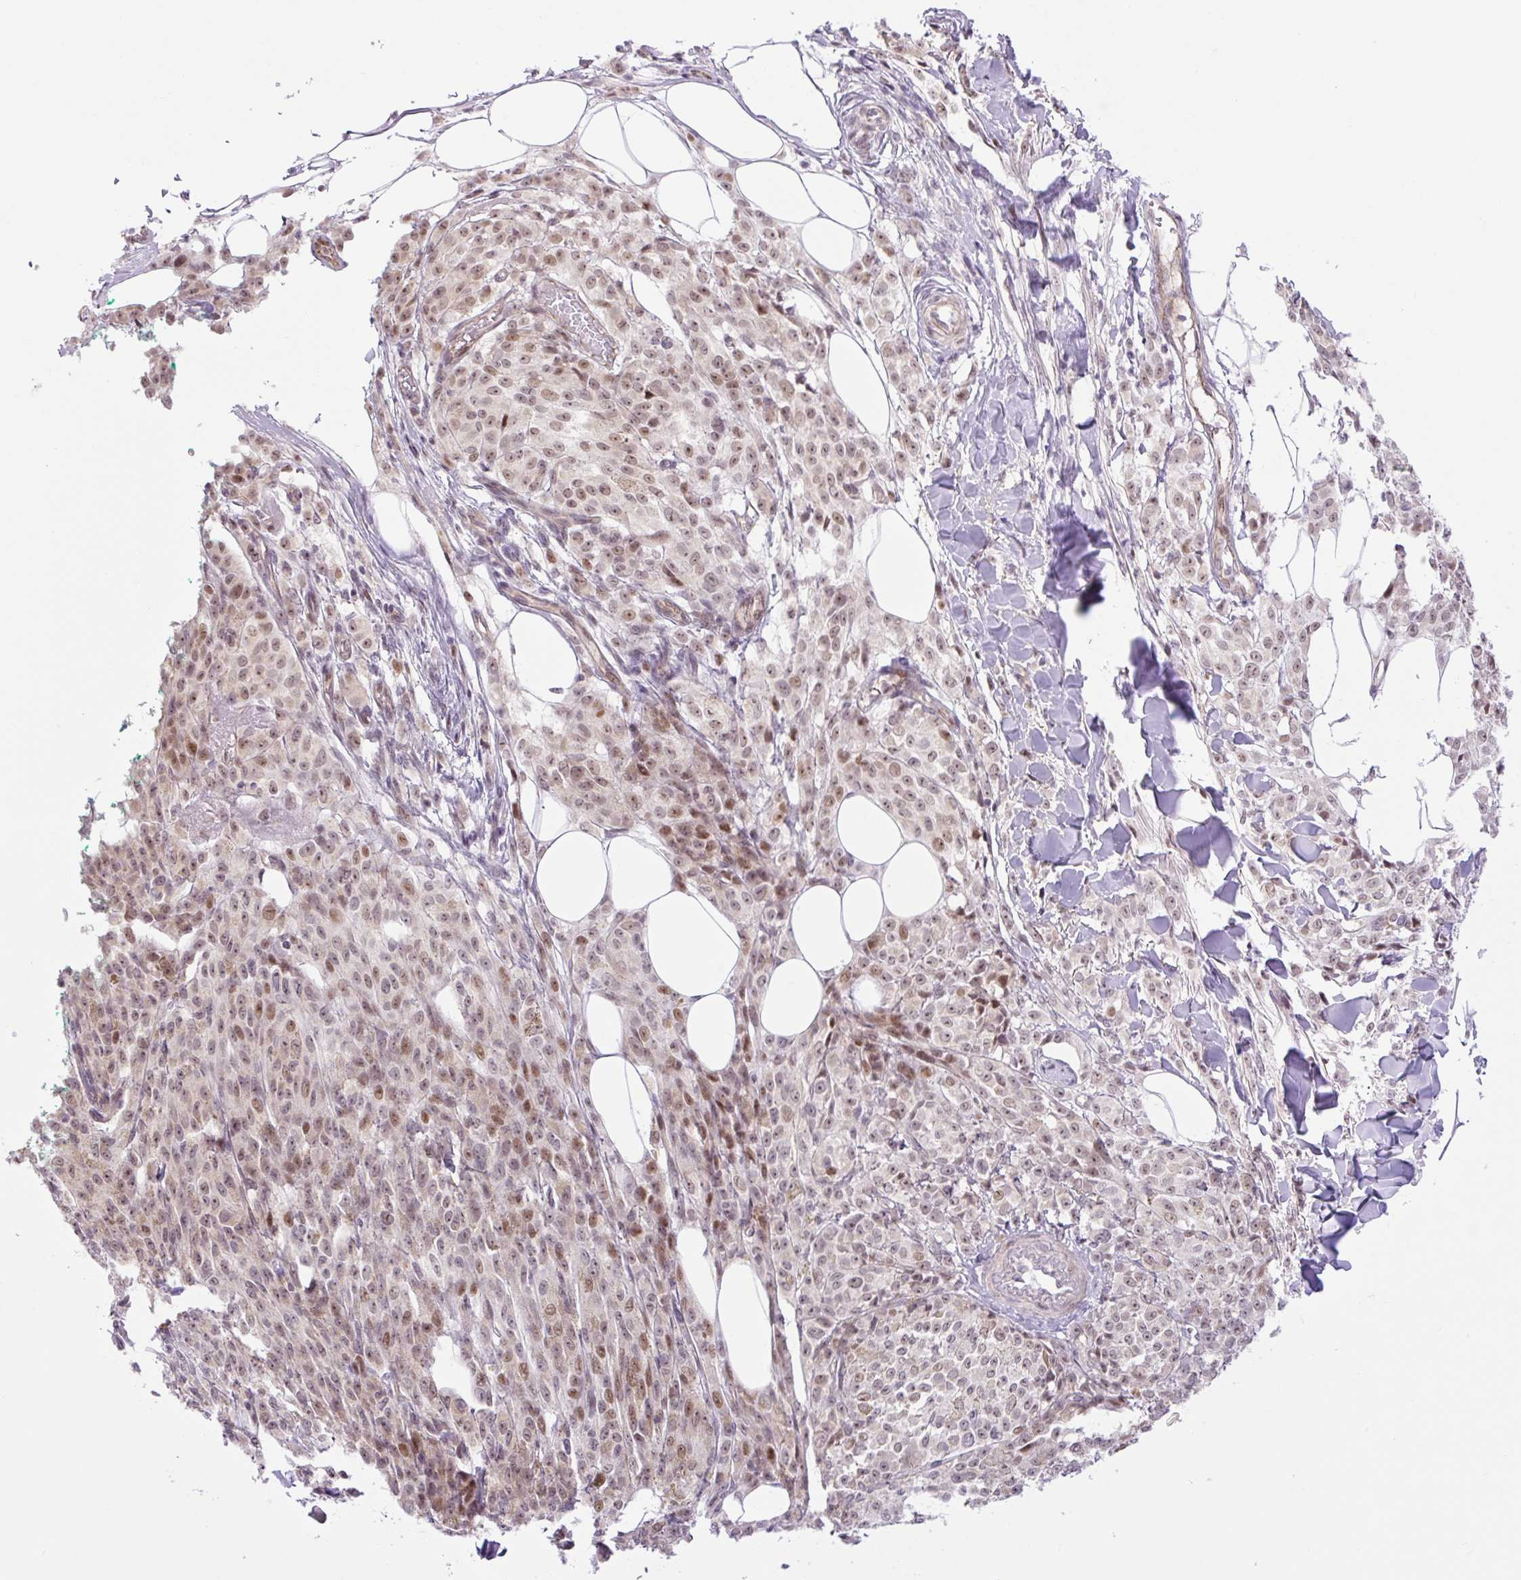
{"staining": {"intensity": "moderate", "quantity": "25%-75%", "location": "nuclear"}, "tissue": "melanoma", "cell_type": "Tumor cells", "image_type": "cancer", "snomed": [{"axis": "morphology", "description": "Malignant melanoma, NOS"}, {"axis": "topography", "description": "Skin"}], "caption": "Human melanoma stained with a brown dye reveals moderate nuclear positive positivity in about 25%-75% of tumor cells.", "gene": "ICE1", "patient": {"sex": "female", "age": 52}}